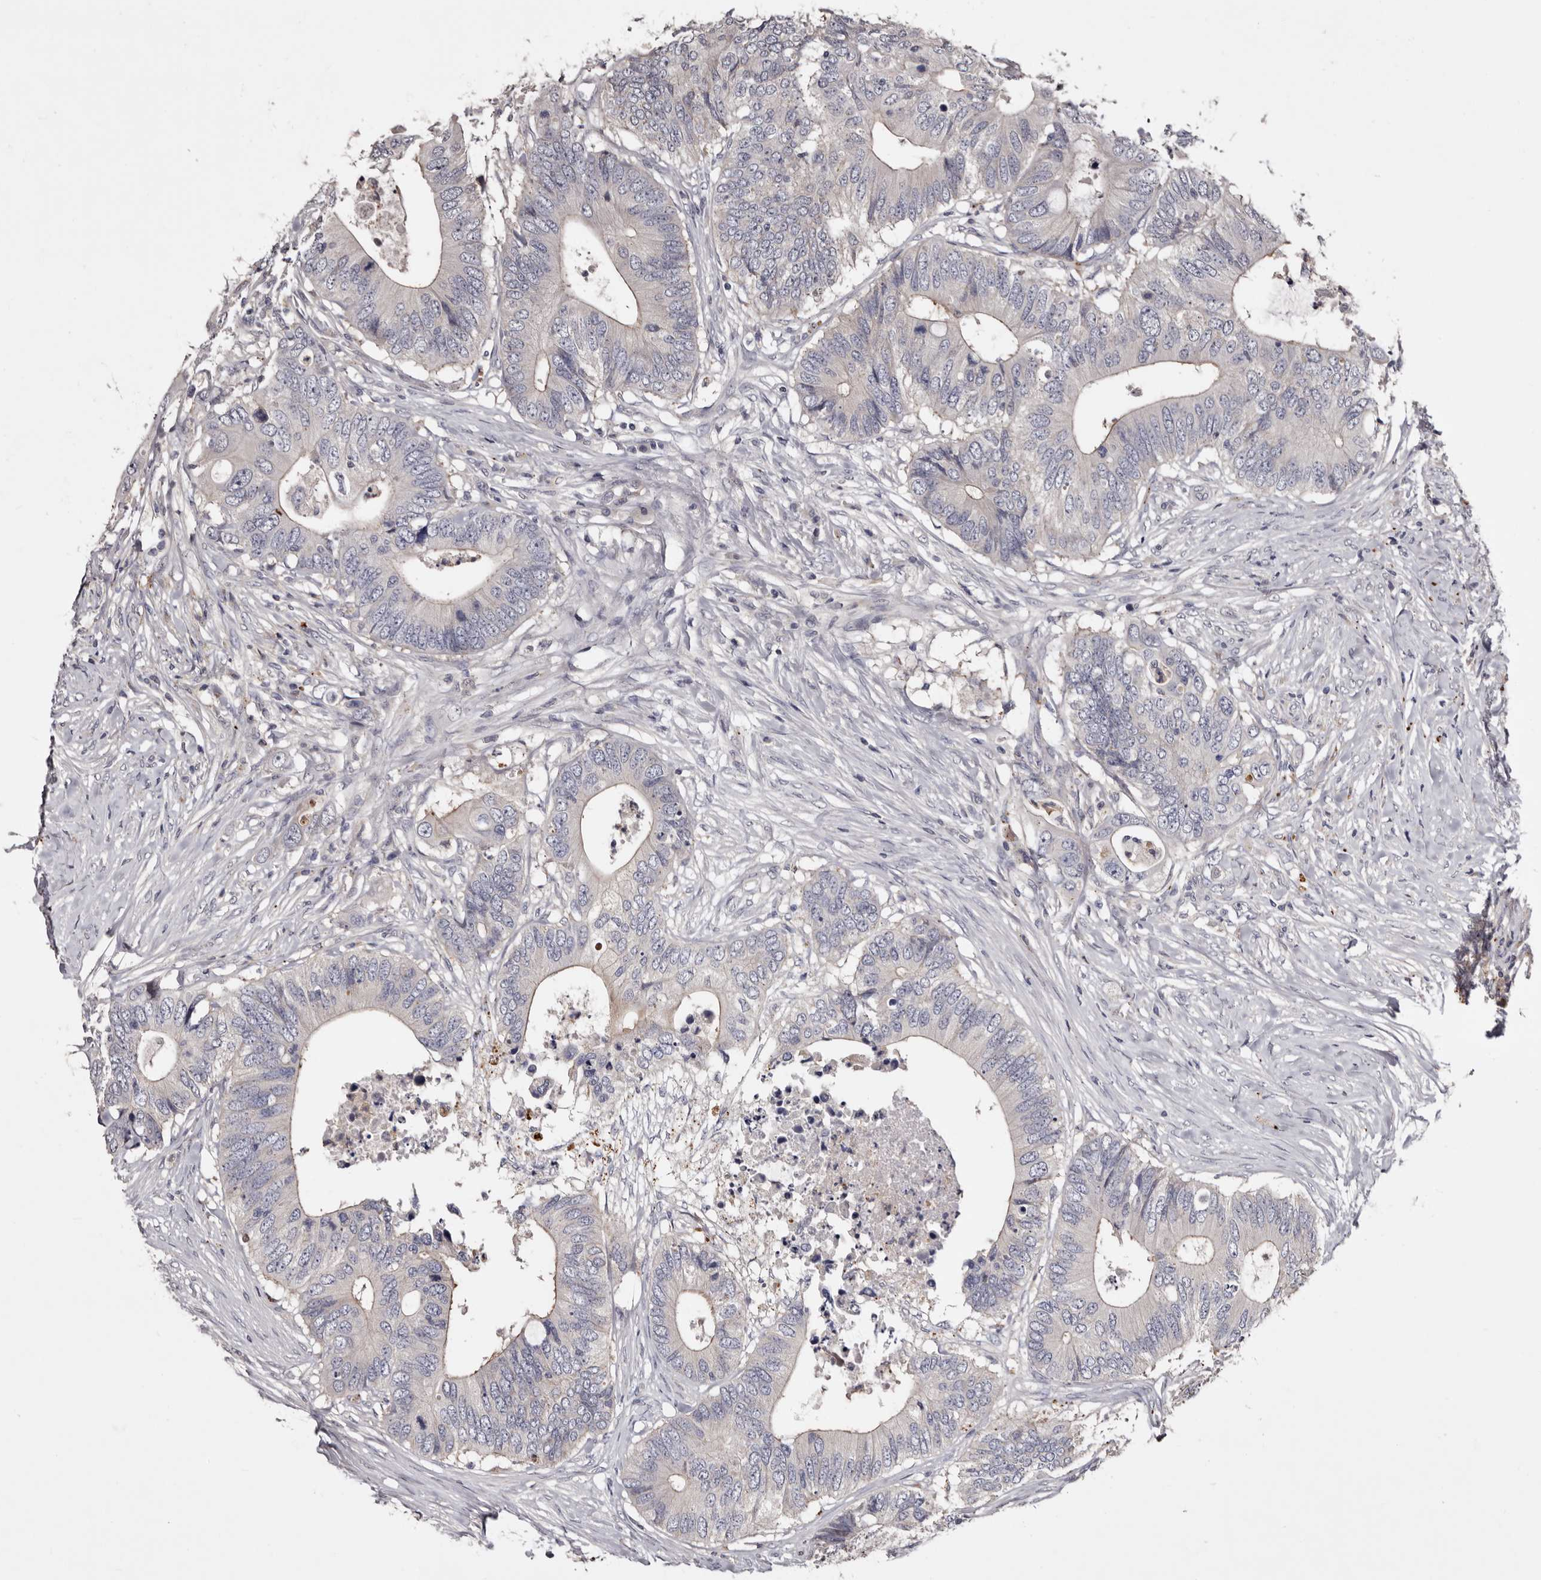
{"staining": {"intensity": "negative", "quantity": "none", "location": "none"}, "tissue": "colorectal cancer", "cell_type": "Tumor cells", "image_type": "cancer", "snomed": [{"axis": "morphology", "description": "Adenocarcinoma, NOS"}, {"axis": "topography", "description": "Colon"}], "caption": "This is an IHC photomicrograph of human colorectal adenocarcinoma. There is no staining in tumor cells.", "gene": "SLC10A4", "patient": {"sex": "male", "age": 71}}